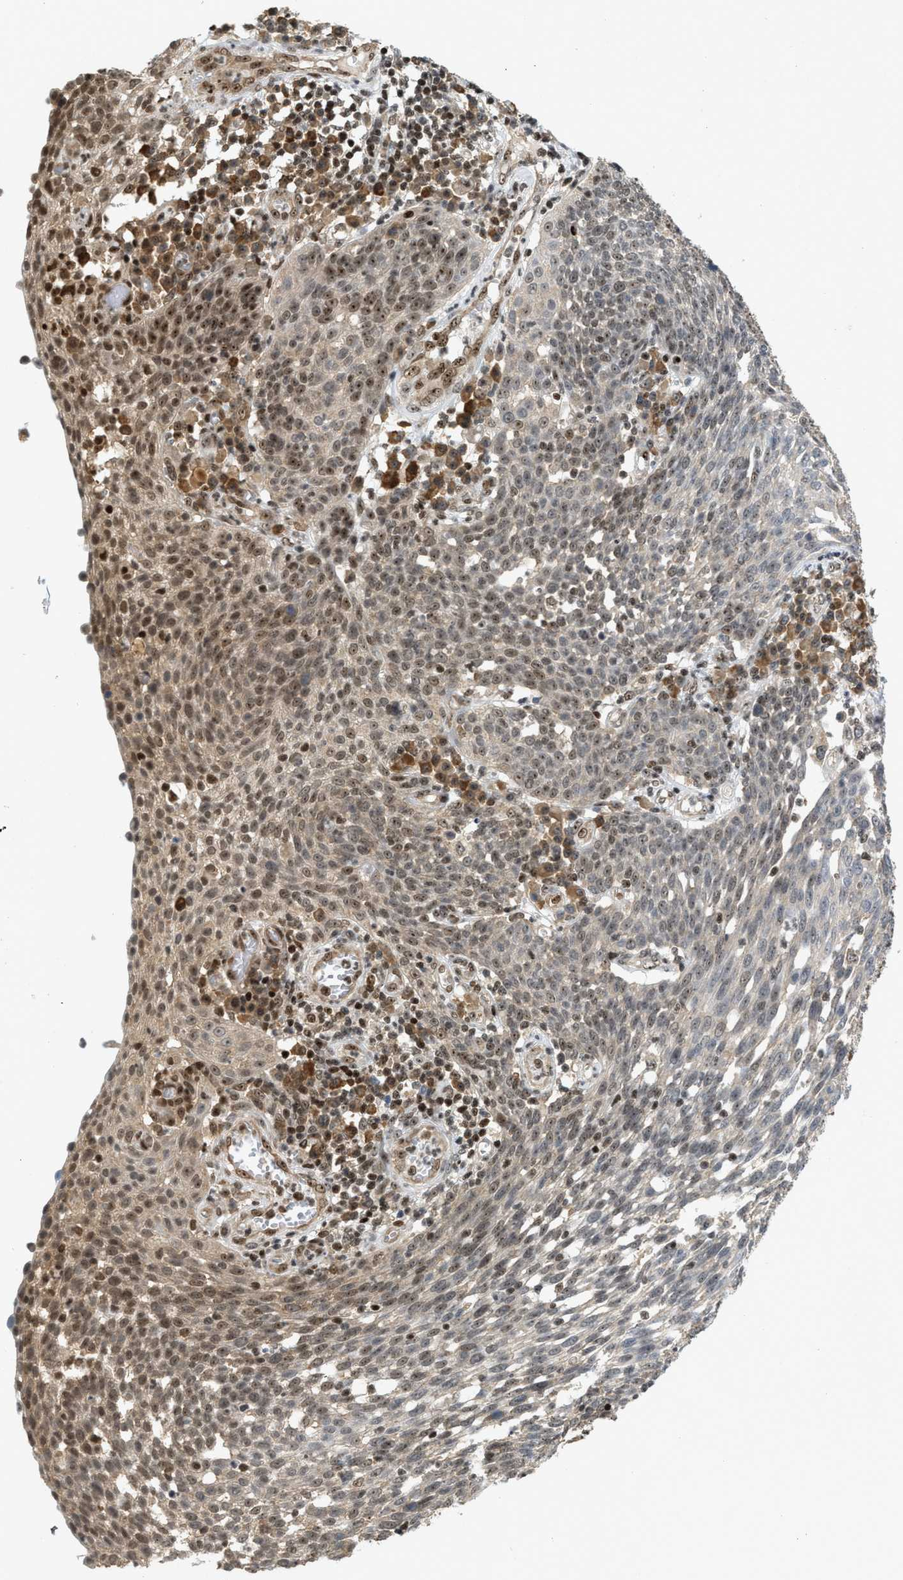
{"staining": {"intensity": "moderate", "quantity": "25%-75%", "location": "cytoplasmic/membranous,nuclear"}, "tissue": "cervical cancer", "cell_type": "Tumor cells", "image_type": "cancer", "snomed": [{"axis": "morphology", "description": "Squamous cell carcinoma, NOS"}, {"axis": "topography", "description": "Cervix"}], "caption": "Cervical cancer stained with IHC shows moderate cytoplasmic/membranous and nuclear positivity in approximately 25%-75% of tumor cells. (DAB IHC with brightfield microscopy, high magnification).", "gene": "ZNF22", "patient": {"sex": "female", "age": 34}}